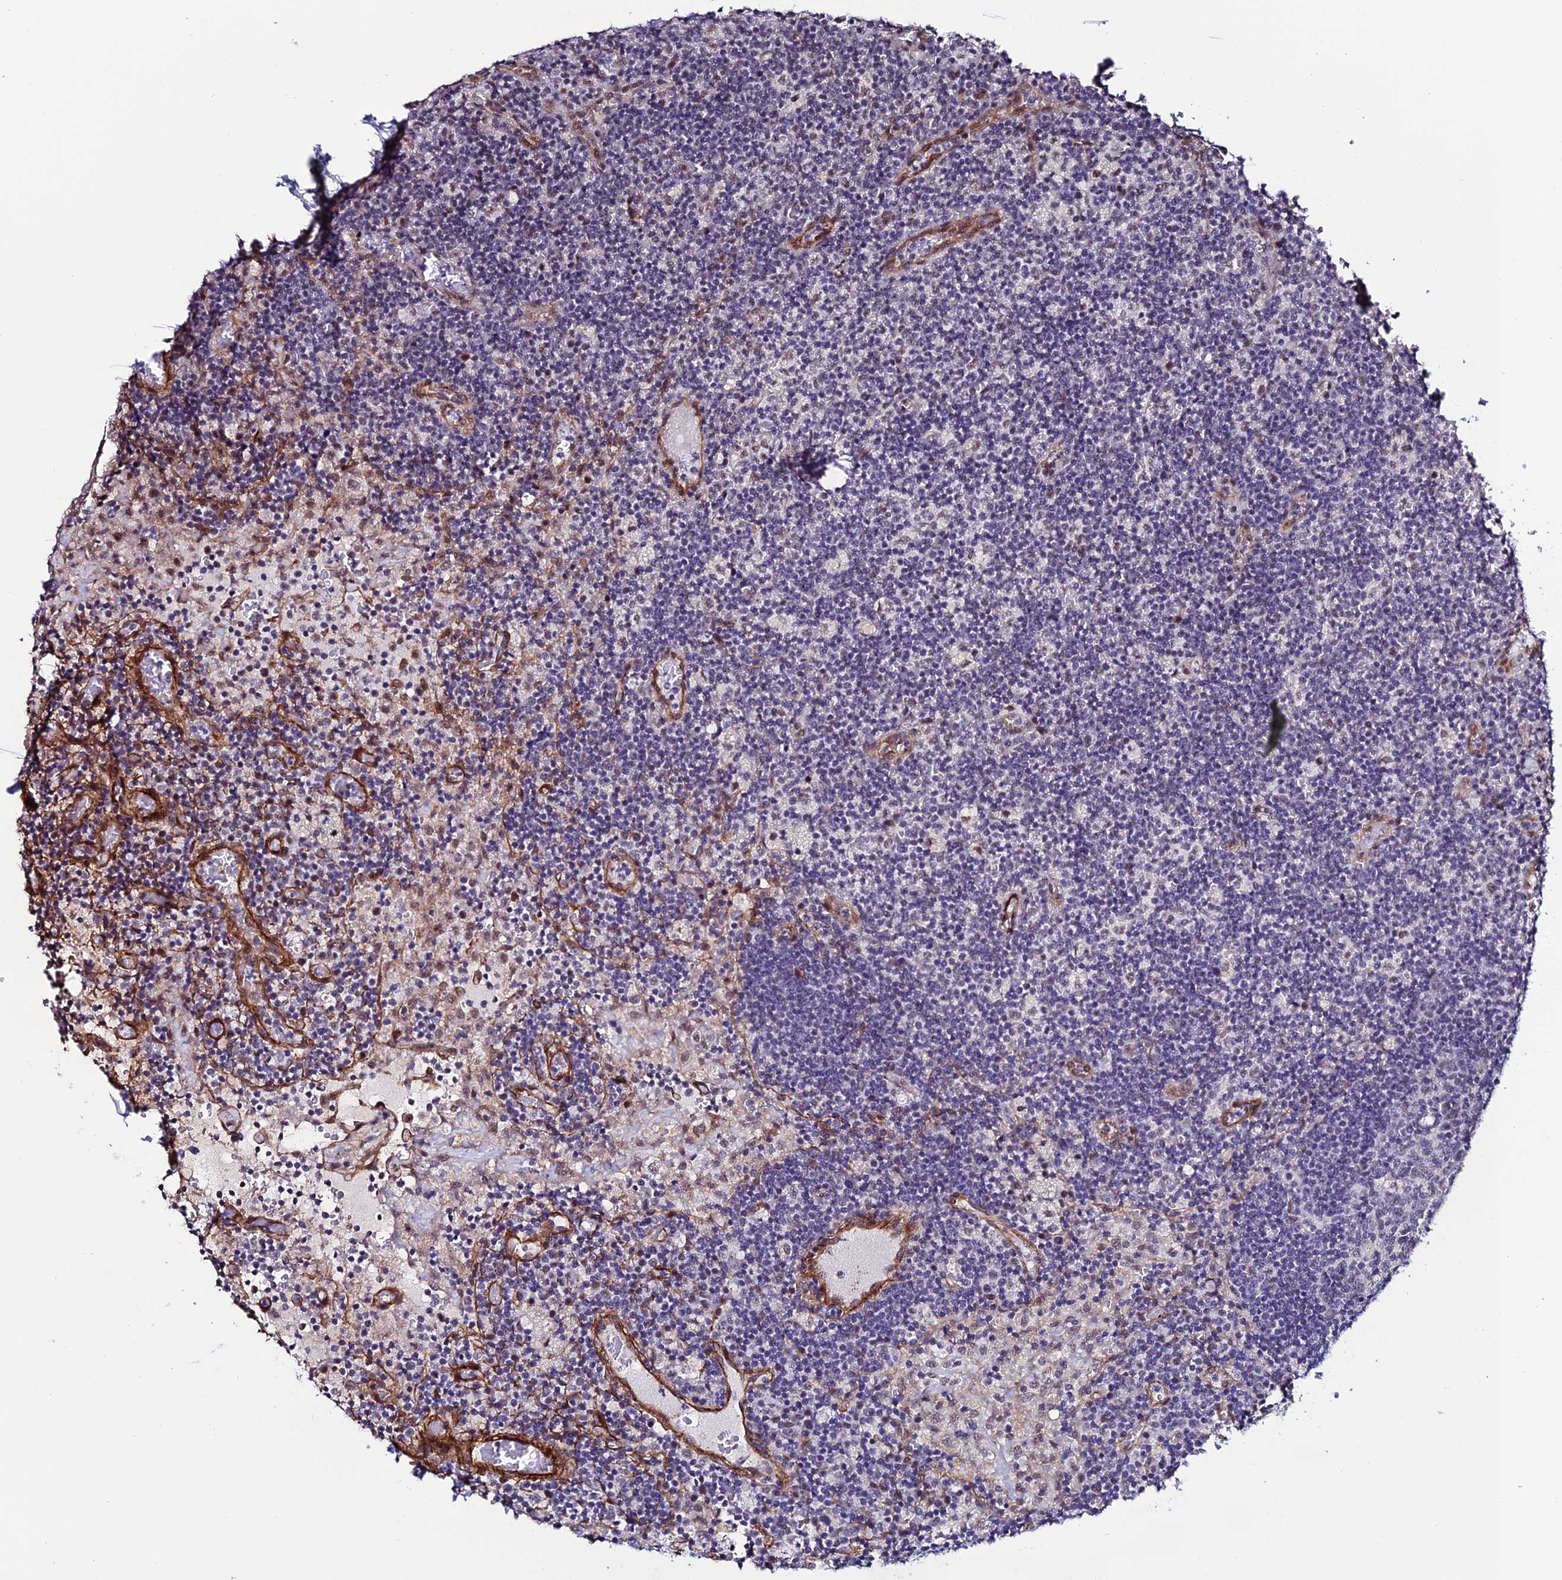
{"staining": {"intensity": "negative", "quantity": "none", "location": "none"}, "tissue": "lymph node", "cell_type": "Germinal center cells", "image_type": "normal", "snomed": [{"axis": "morphology", "description": "Normal tissue, NOS"}, {"axis": "topography", "description": "Lymph node"}], "caption": "Immunohistochemical staining of unremarkable human lymph node reveals no significant positivity in germinal center cells.", "gene": "SYT15B", "patient": {"sex": "male", "age": 58}}